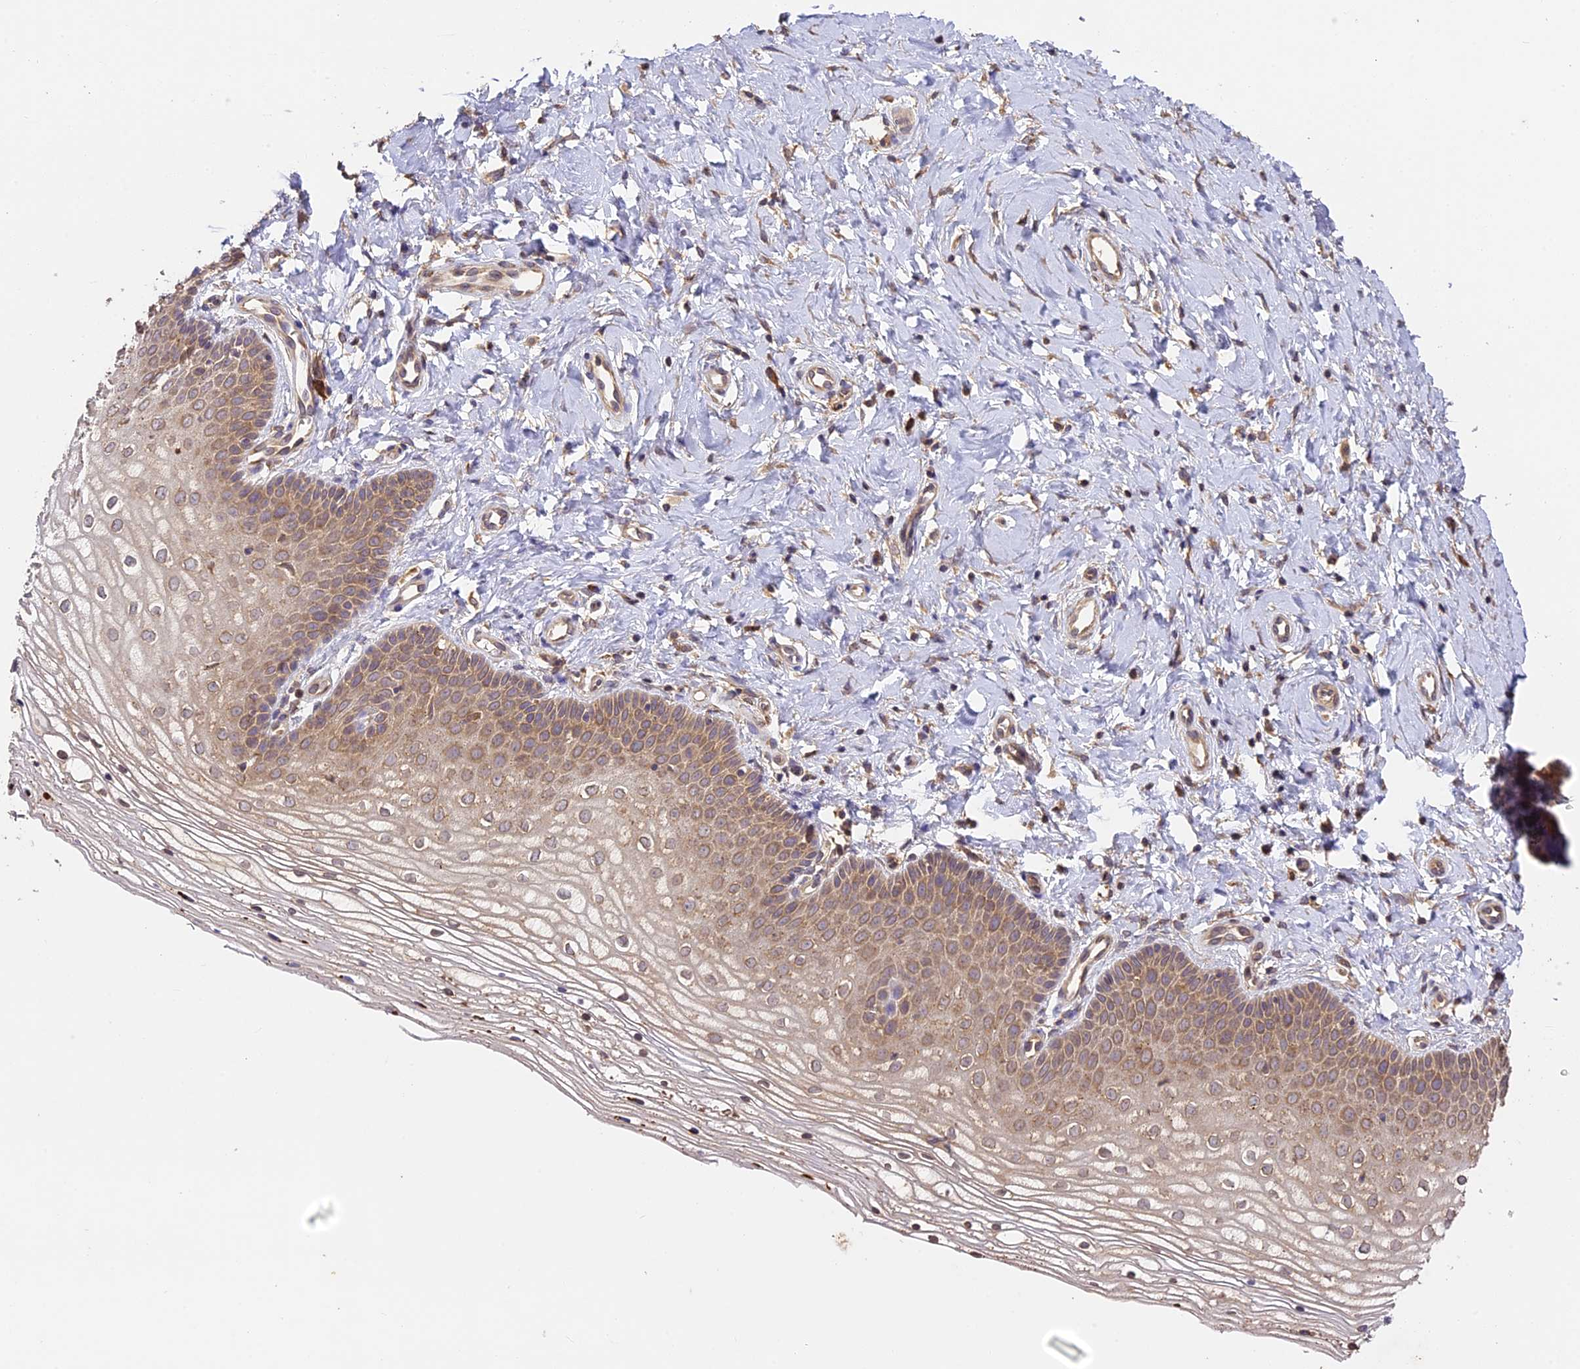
{"staining": {"intensity": "moderate", "quantity": ">75%", "location": "cytoplasmic/membranous"}, "tissue": "vagina", "cell_type": "Squamous epithelial cells", "image_type": "normal", "snomed": [{"axis": "morphology", "description": "Normal tissue, NOS"}, {"axis": "topography", "description": "Vagina"}], "caption": "IHC staining of normal vagina, which exhibits medium levels of moderate cytoplasmic/membranous staining in approximately >75% of squamous epithelial cells indicating moderate cytoplasmic/membranous protein expression. The staining was performed using DAB (3,3'-diaminobenzidine) (brown) for protein detection and nuclei were counterstained in hematoxylin (blue).", "gene": "BRAP", "patient": {"sex": "female", "age": 68}}